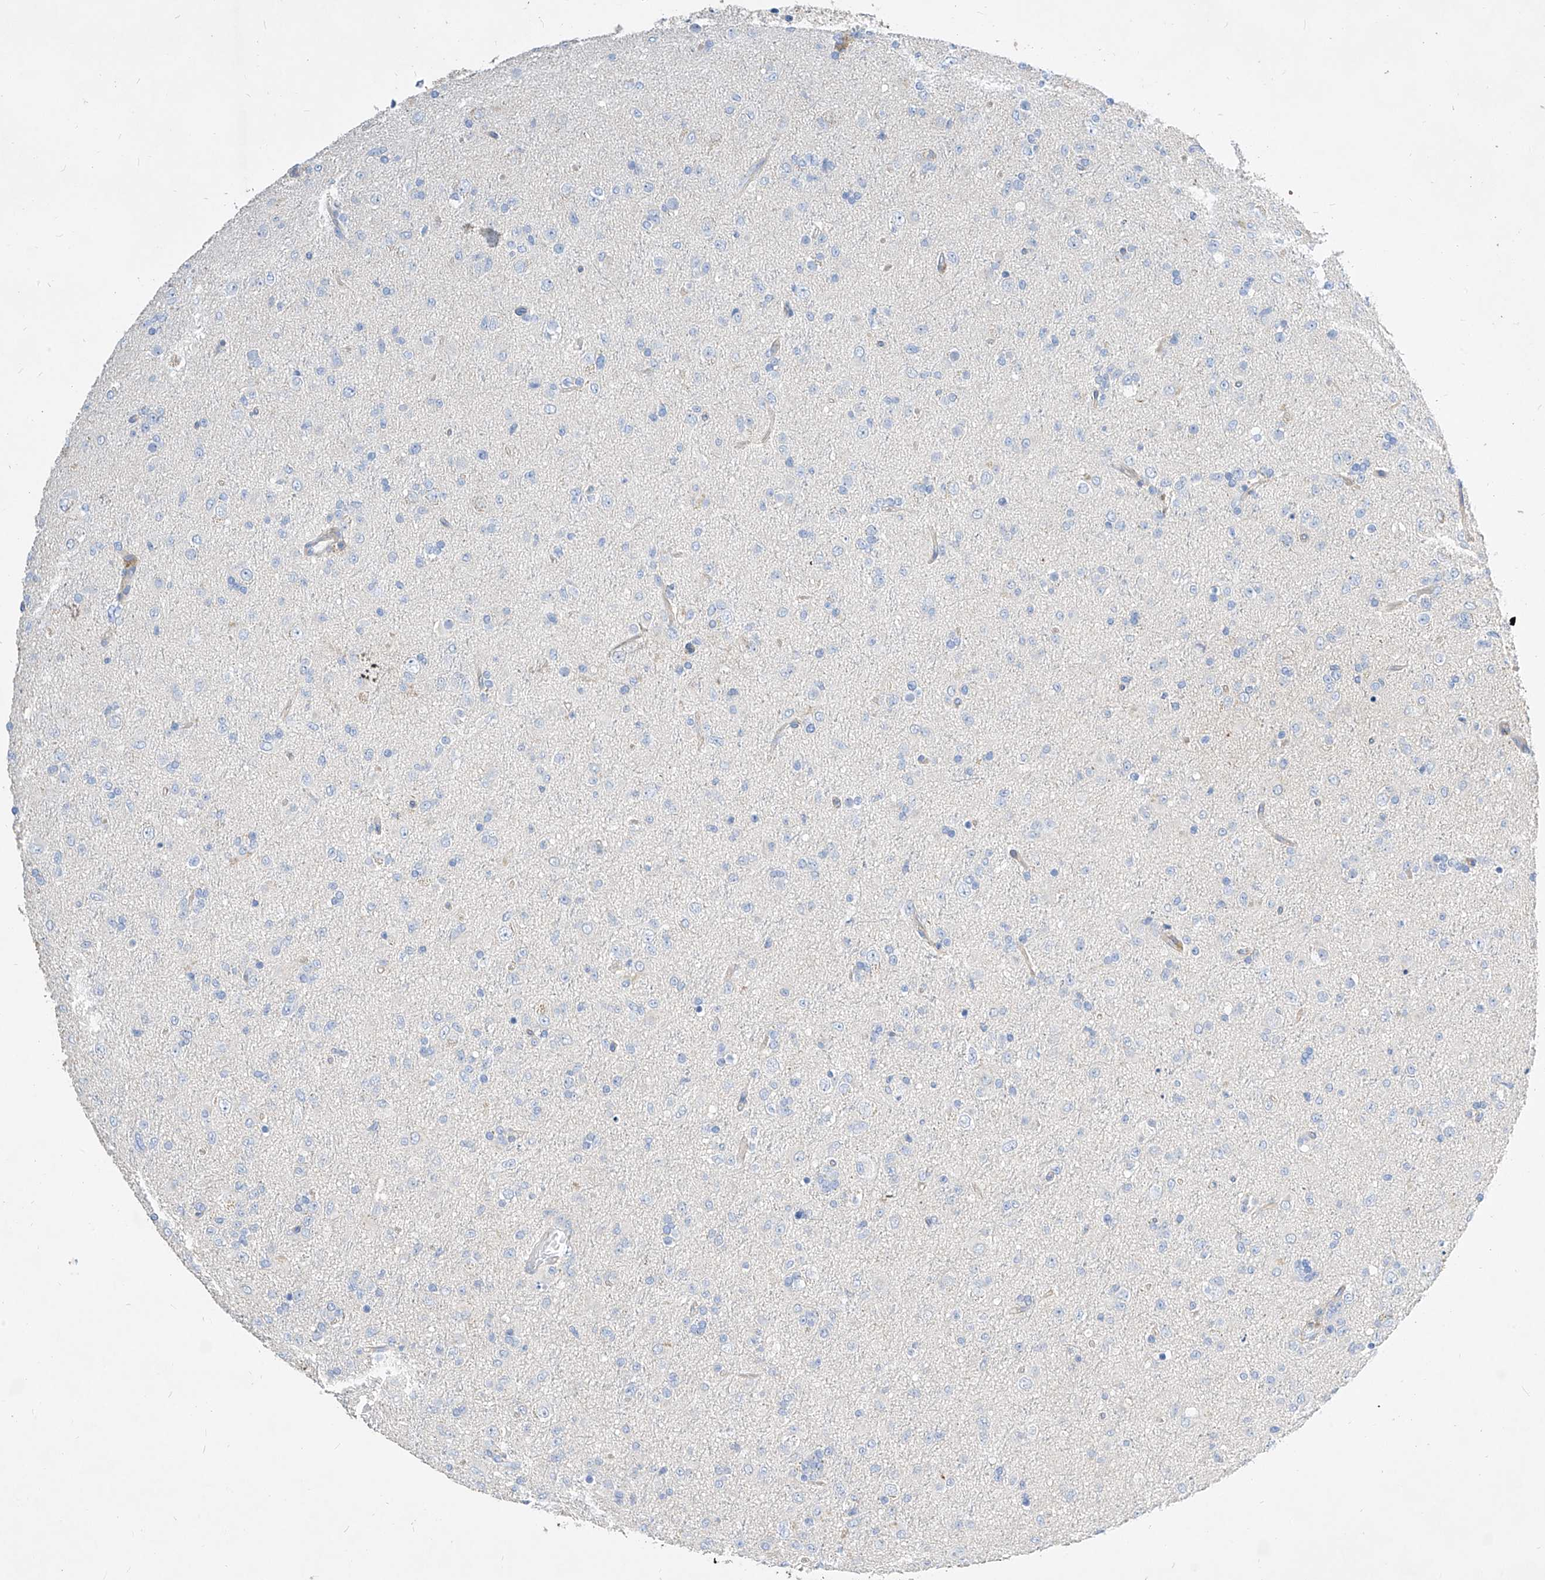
{"staining": {"intensity": "negative", "quantity": "none", "location": "none"}, "tissue": "glioma", "cell_type": "Tumor cells", "image_type": "cancer", "snomed": [{"axis": "morphology", "description": "Glioma, malignant, Low grade"}, {"axis": "topography", "description": "Brain"}], "caption": "An image of glioma stained for a protein reveals no brown staining in tumor cells. Nuclei are stained in blue.", "gene": "SCGB2A1", "patient": {"sex": "male", "age": 65}}